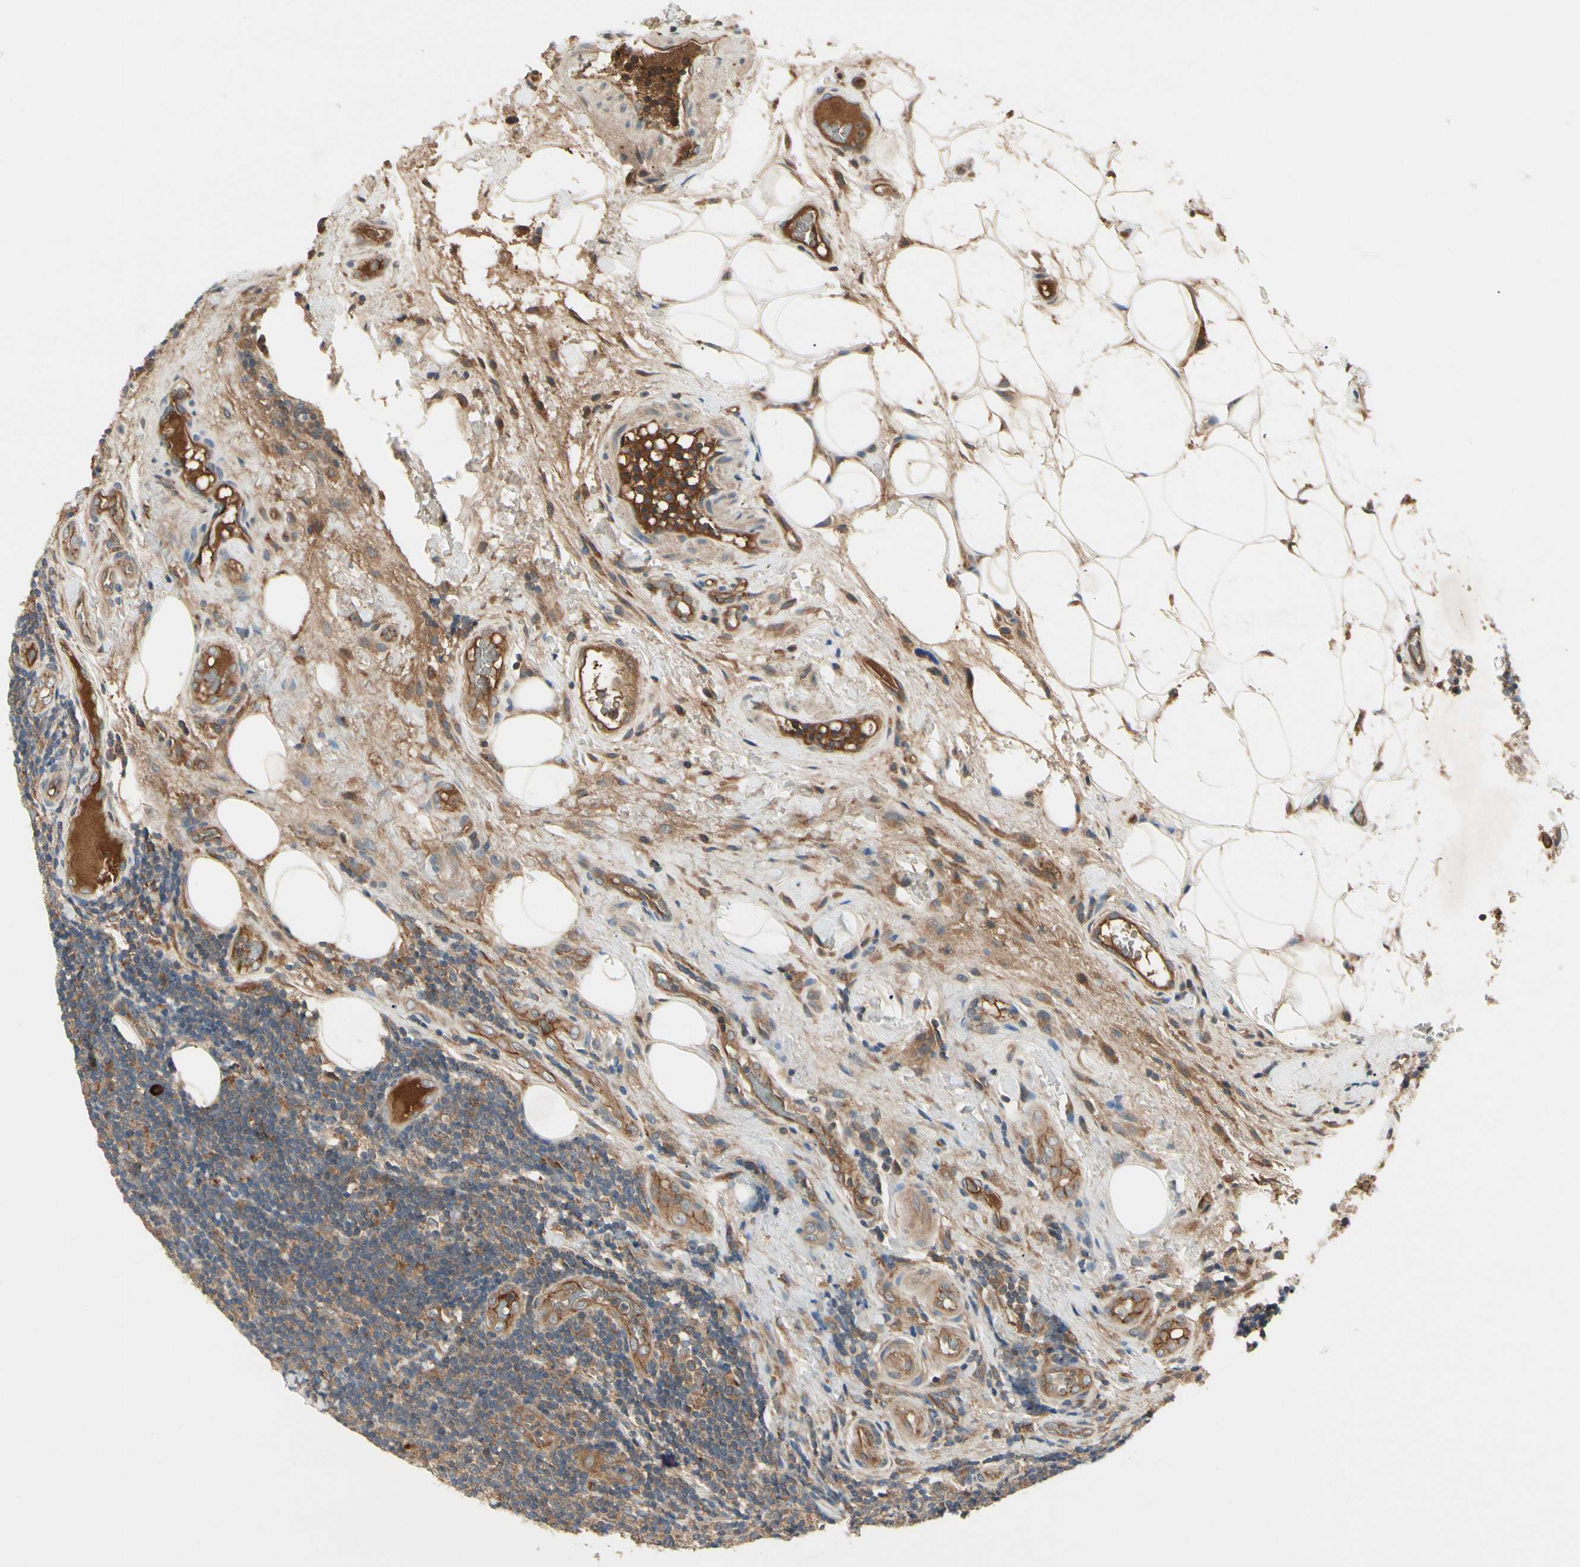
{"staining": {"intensity": "strong", "quantity": ">75%", "location": "cytoplasmic/membranous"}, "tissue": "lymphoma", "cell_type": "Tumor cells", "image_type": "cancer", "snomed": [{"axis": "morphology", "description": "Malignant lymphoma, non-Hodgkin's type, Low grade"}, {"axis": "topography", "description": "Lymph node"}], "caption": "Strong cytoplasmic/membranous protein positivity is seen in approximately >75% of tumor cells in malignant lymphoma, non-Hodgkin's type (low-grade).", "gene": "RNF14", "patient": {"sex": "male", "age": 83}}